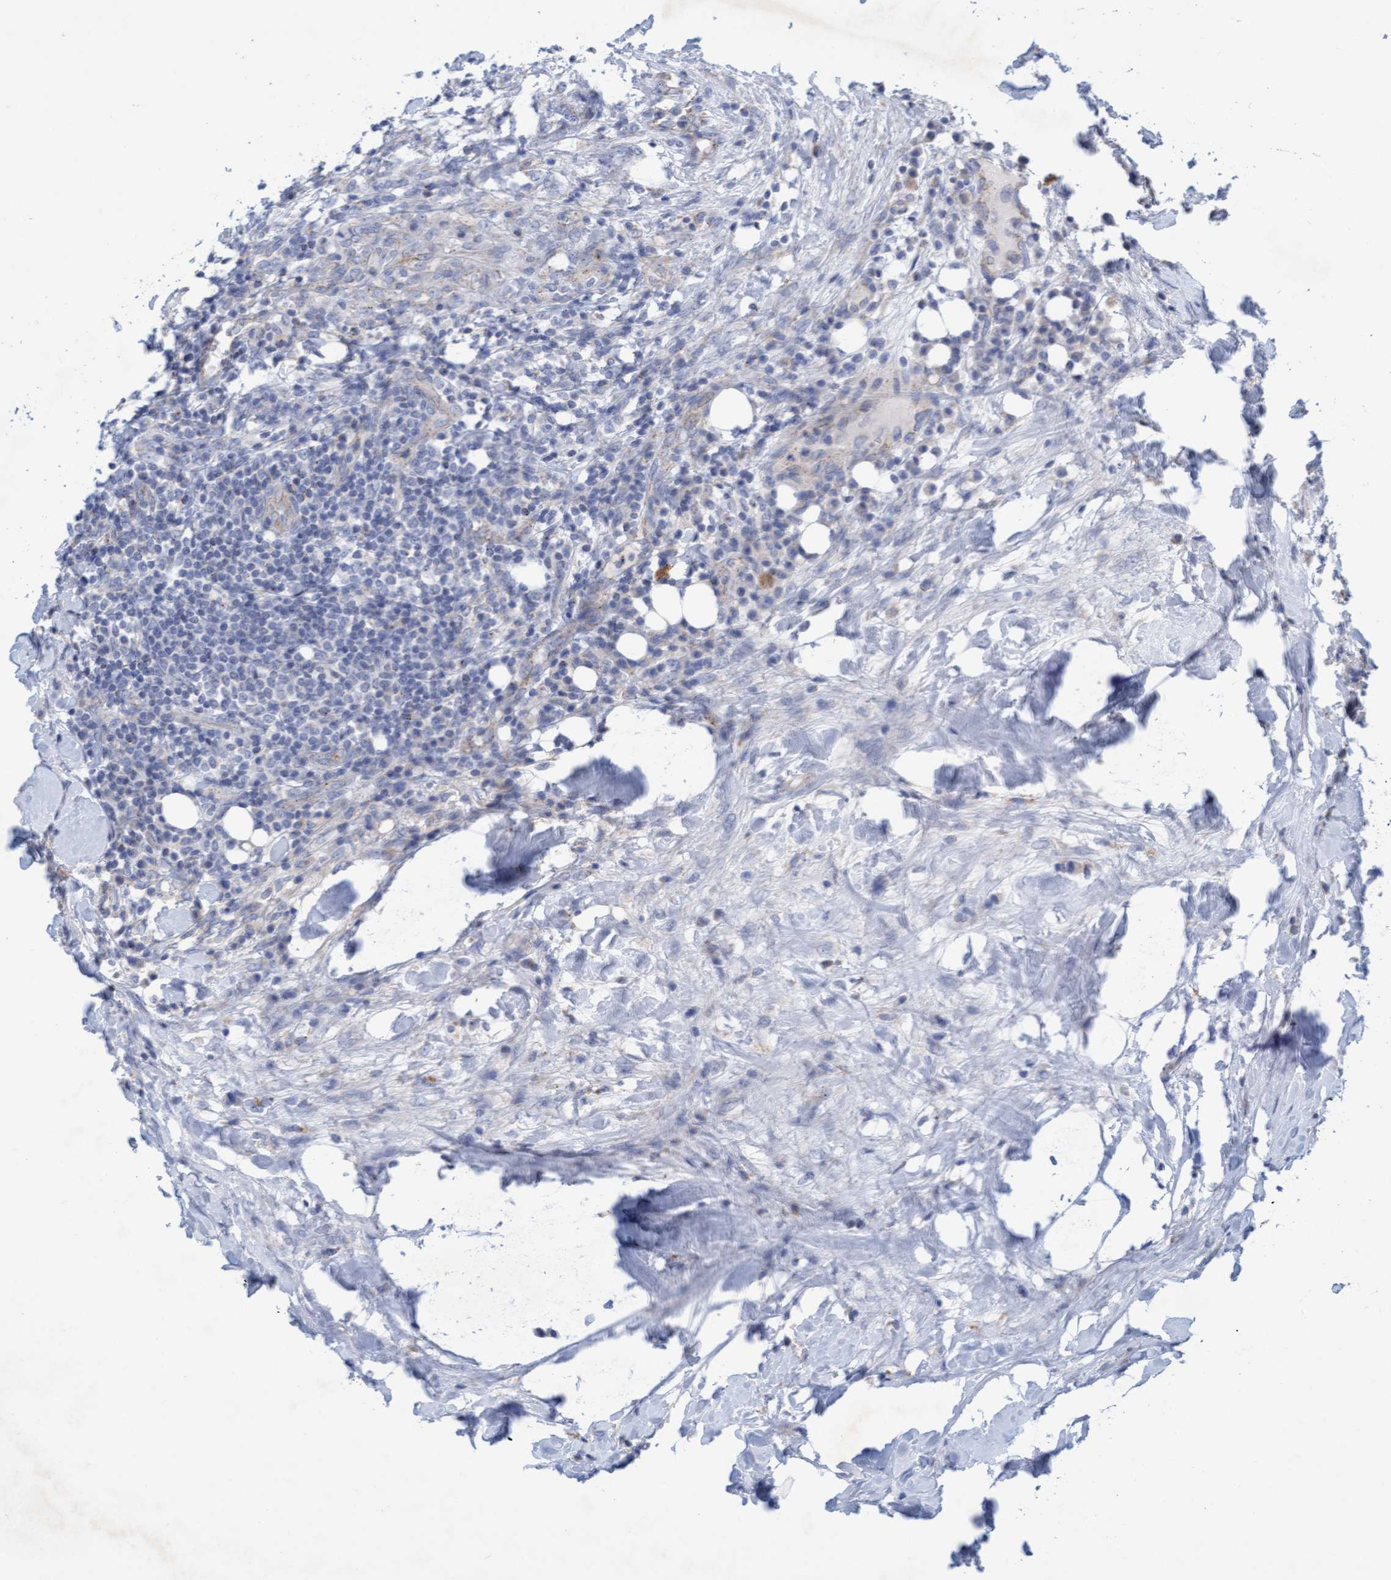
{"staining": {"intensity": "negative", "quantity": "none", "location": "none"}, "tissue": "breast cancer", "cell_type": "Tumor cells", "image_type": "cancer", "snomed": [{"axis": "morphology", "description": "Duct carcinoma"}, {"axis": "topography", "description": "Breast"}], "caption": "Immunohistochemical staining of breast cancer reveals no significant expression in tumor cells.", "gene": "SGSH", "patient": {"sex": "female", "age": 37}}